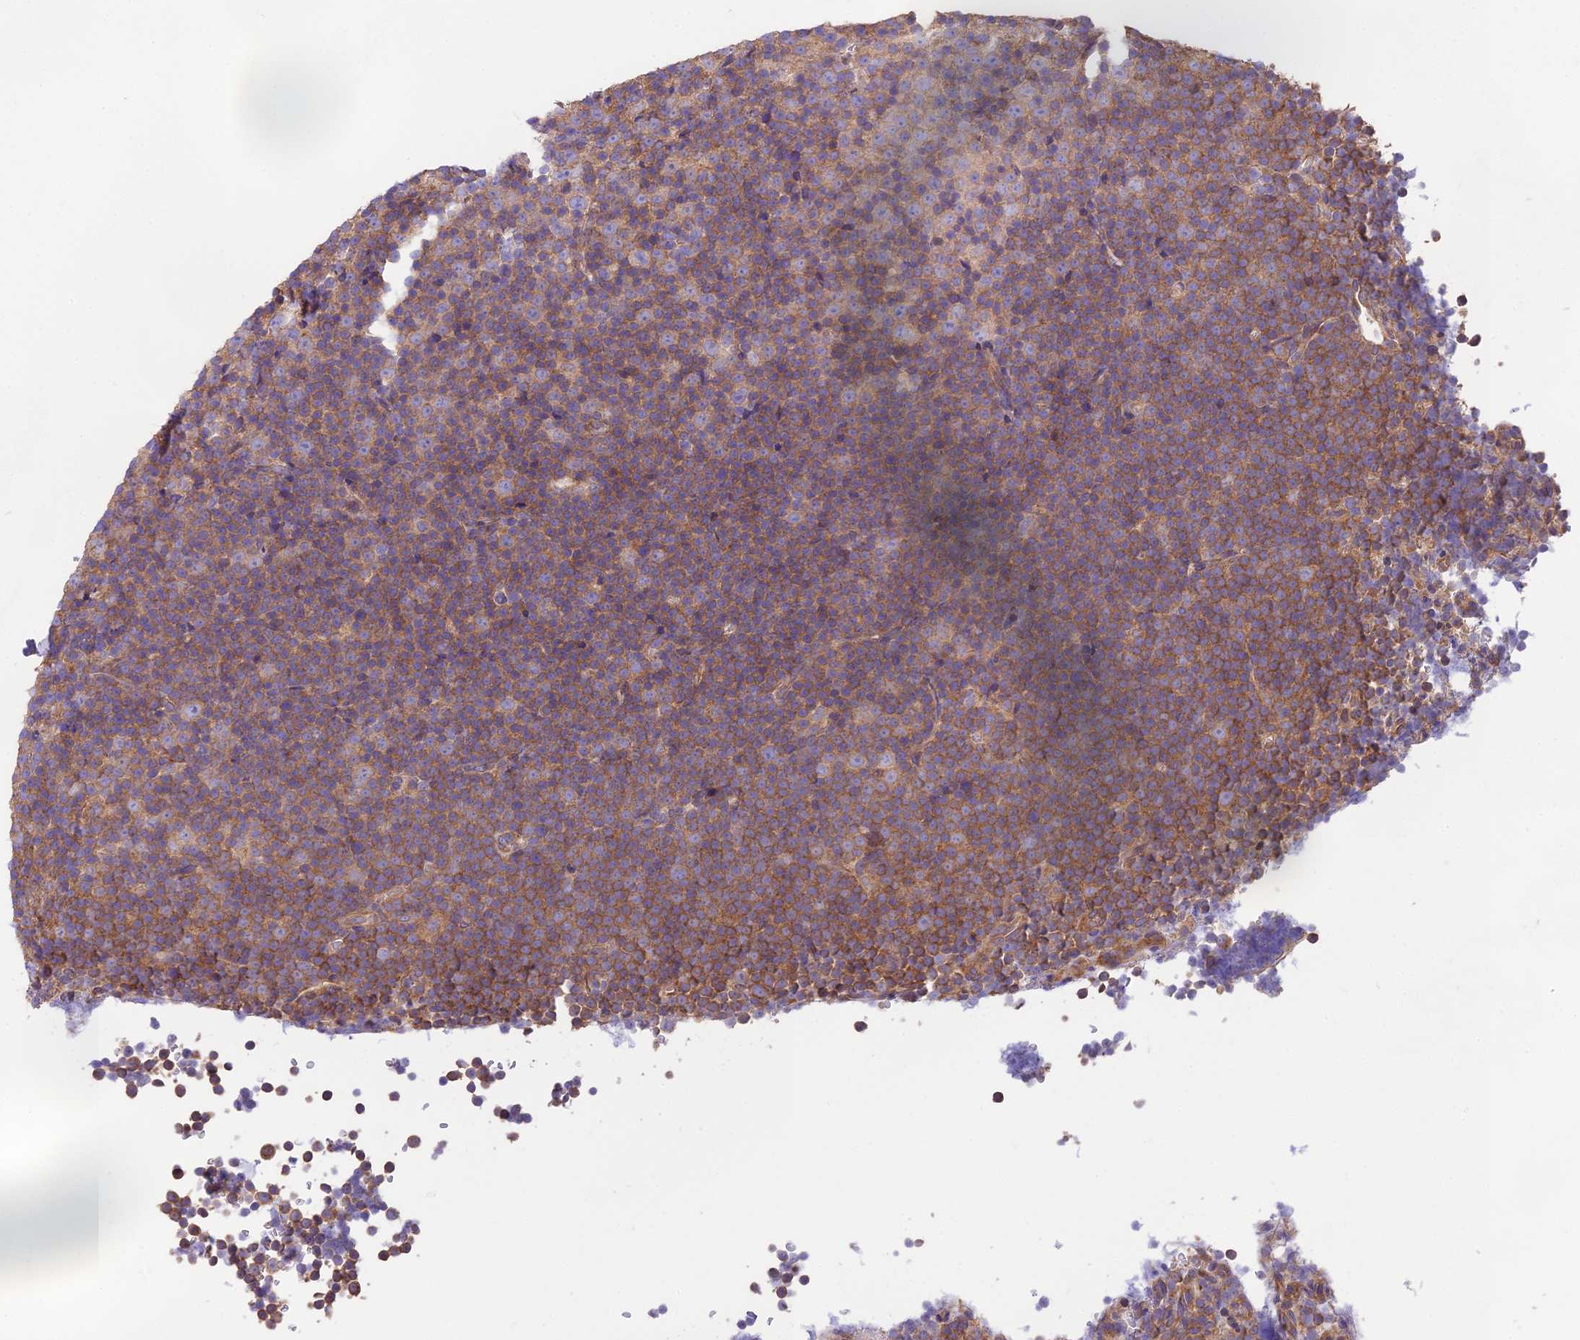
{"staining": {"intensity": "moderate", "quantity": ">75%", "location": "cytoplasmic/membranous"}, "tissue": "lymphoma", "cell_type": "Tumor cells", "image_type": "cancer", "snomed": [{"axis": "morphology", "description": "Malignant lymphoma, non-Hodgkin's type, Low grade"}, {"axis": "topography", "description": "Lymph node"}], "caption": "Immunohistochemistry (IHC) of human malignant lymphoma, non-Hodgkin's type (low-grade) reveals medium levels of moderate cytoplasmic/membranous positivity in about >75% of tumor cells. The staining was performed using DAB to visualize the protein expression in brown, while the nuclei were stained in blue with hematoxylin (Magnification: 20x).", "gene": "BLOC1S4", "patient": {"sex": "female", "age": 67}}